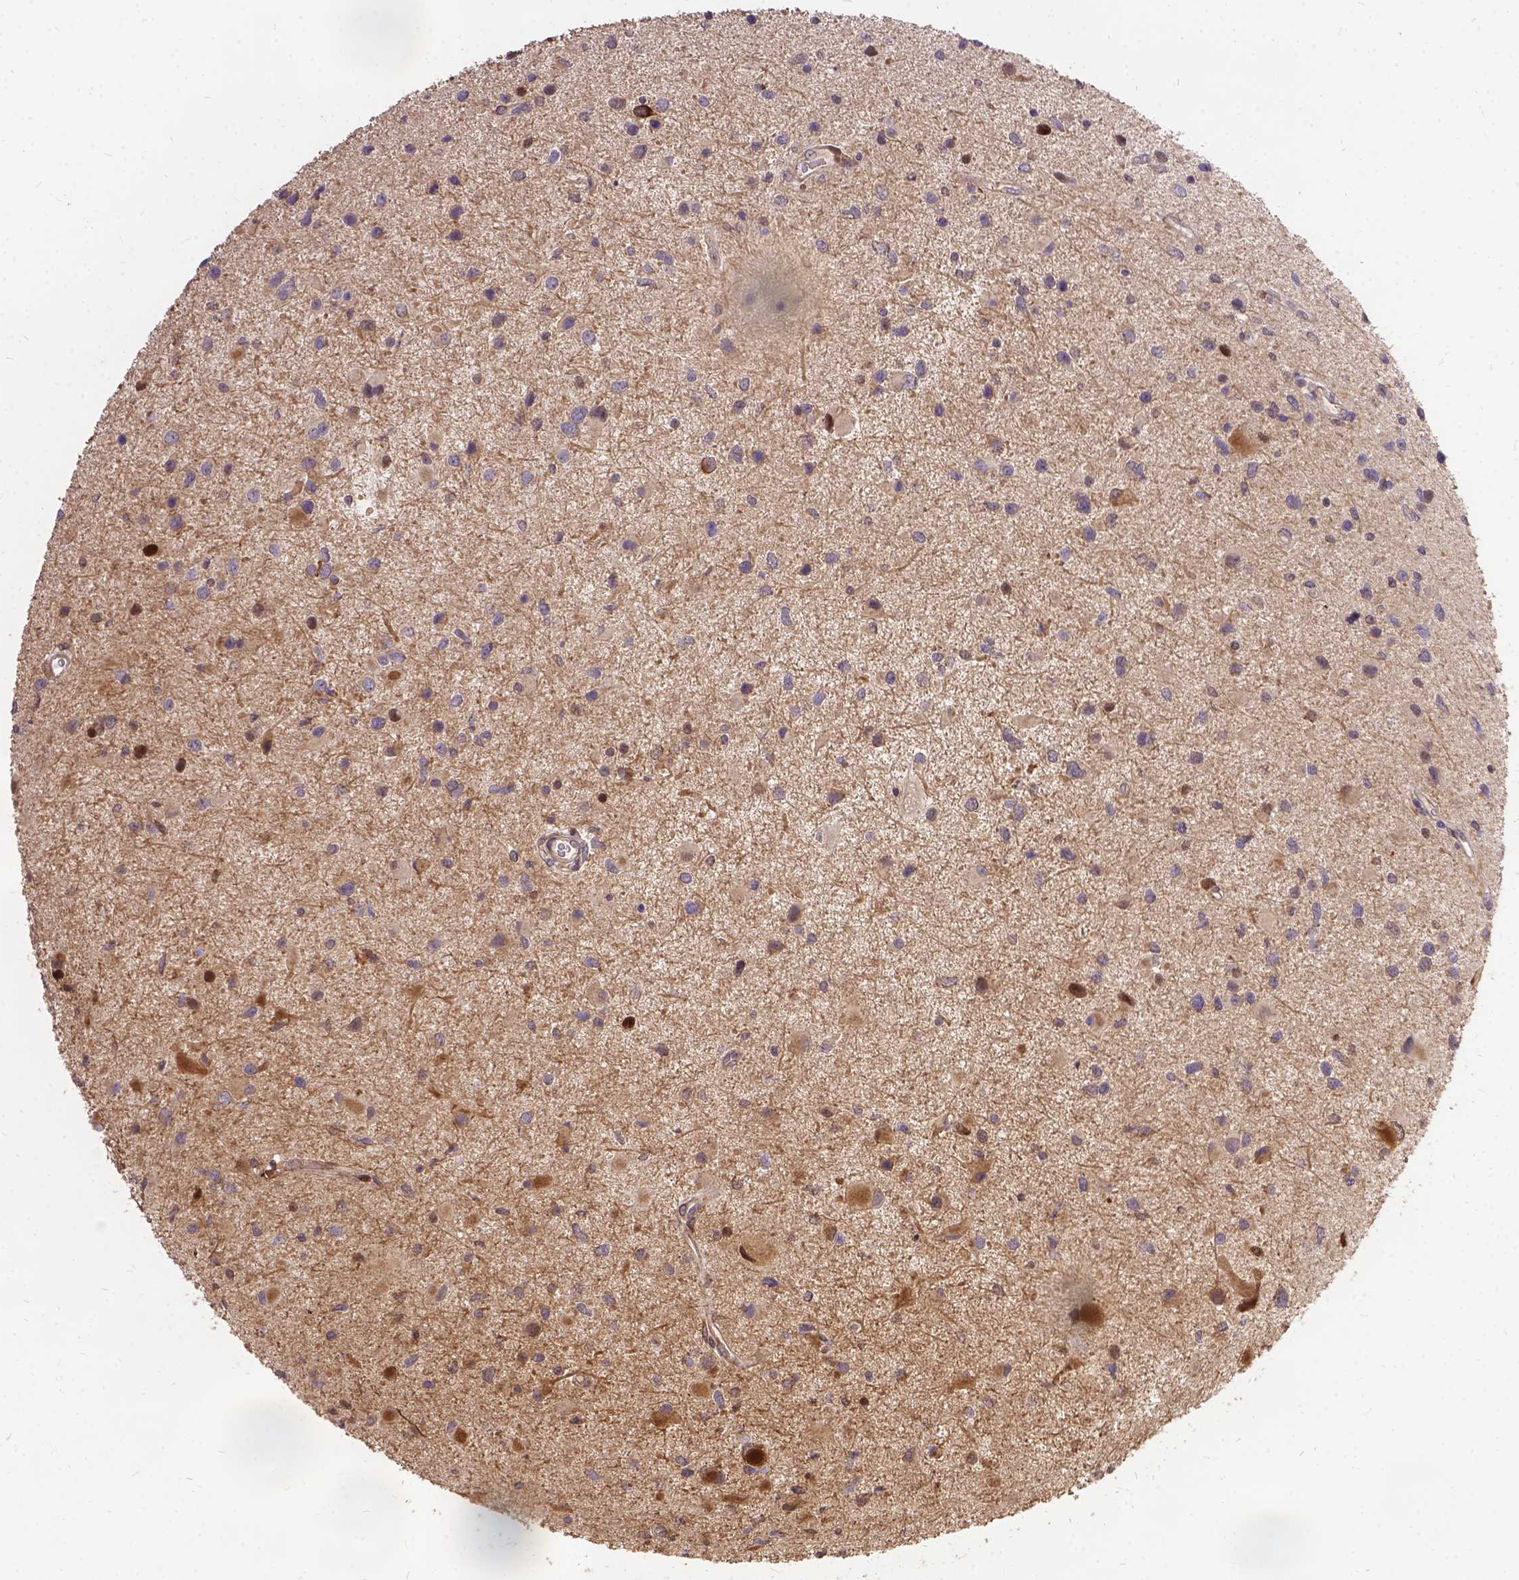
{"staining": {"intensity": "weak", "quantity": ">75%", "location": "cytoplasmic/membranous"}, "tissue": "glioma", "cell_type": "Tumor cells", "image_type": "cancer", "snomed": [{"axis": "morphology", "description": "Glioma, malignant, Low grade"}, {"axis": "topography", "description": "Brain"}], "caption": "Glioma stained with immunohistochemistry (IHC) demonstrates weak cytoplasmic/membranous expression in approximately >75% of tumor cells. The staining was performed using DAB (3,3'-diaminobenzidine) to visualize the protein expression in brown, while the nuclei were stained in blue with hematoxylin (Magnification: 20x).", "gene": "DENND6A", "patient": {"sex": "female", "age": 32}}